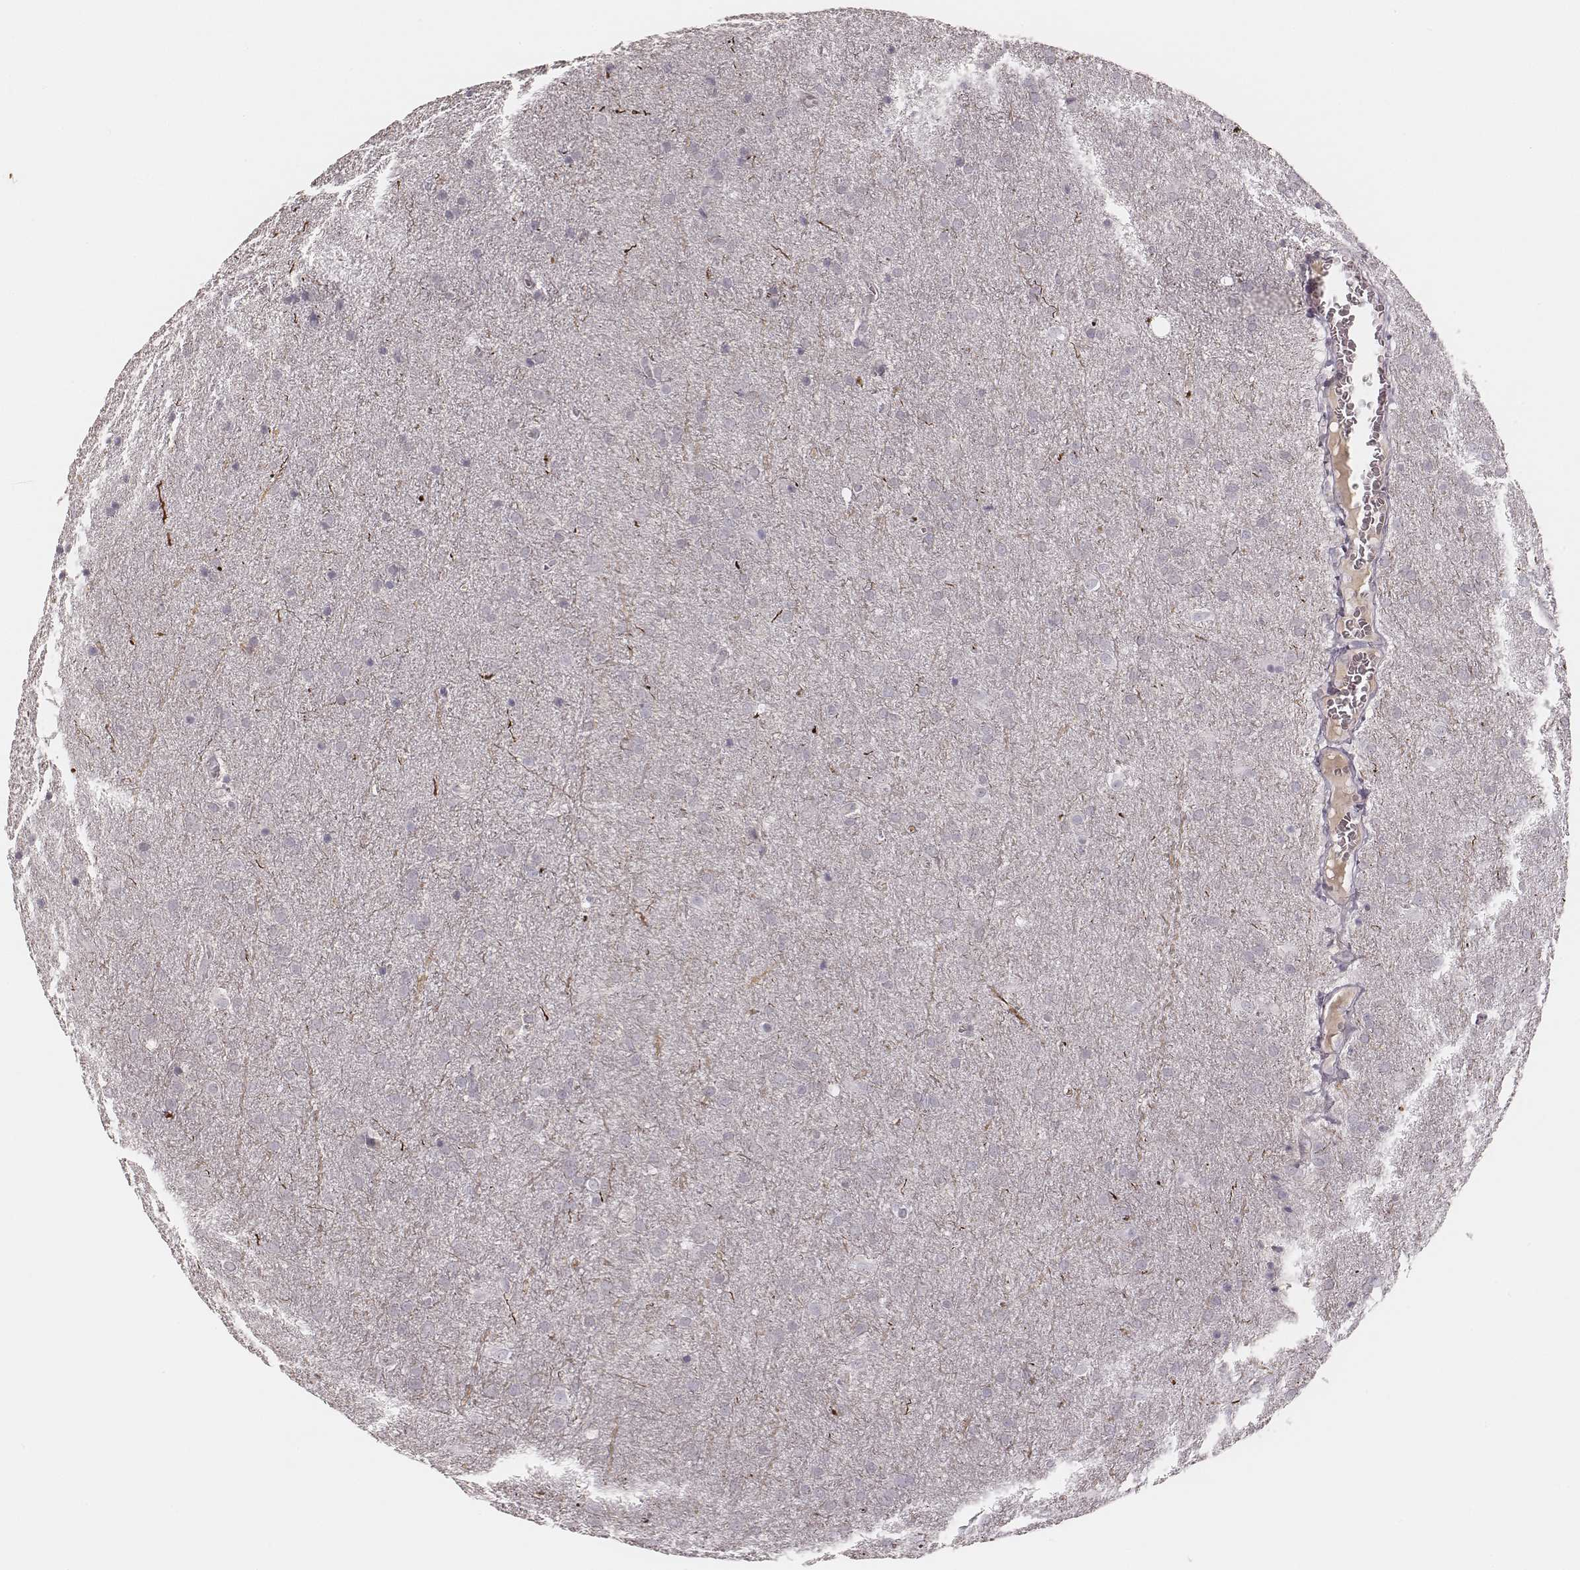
{"staining": {"intensity": "negative", "quantity": "none", "location": "none"}, "tissue": "glioma", "cell_type": "Tumor cells", "image_type": "cancer", "snomed": [{"axis": "morphology", "description": "Glioma, malignant, Low grade"}, {"axis": "topography", "description": "Brain"}], "caption": "Immunohistochemistry (IHC) histopathology image of neoplastic tissue: malignant glioma (low-grade) stained with DAB (3,3'-diaminobenzidine) reveals no significant protein expression in tumor cells.", "gene": "MSX1", "patient": {"sex": "female", "age": 32}}